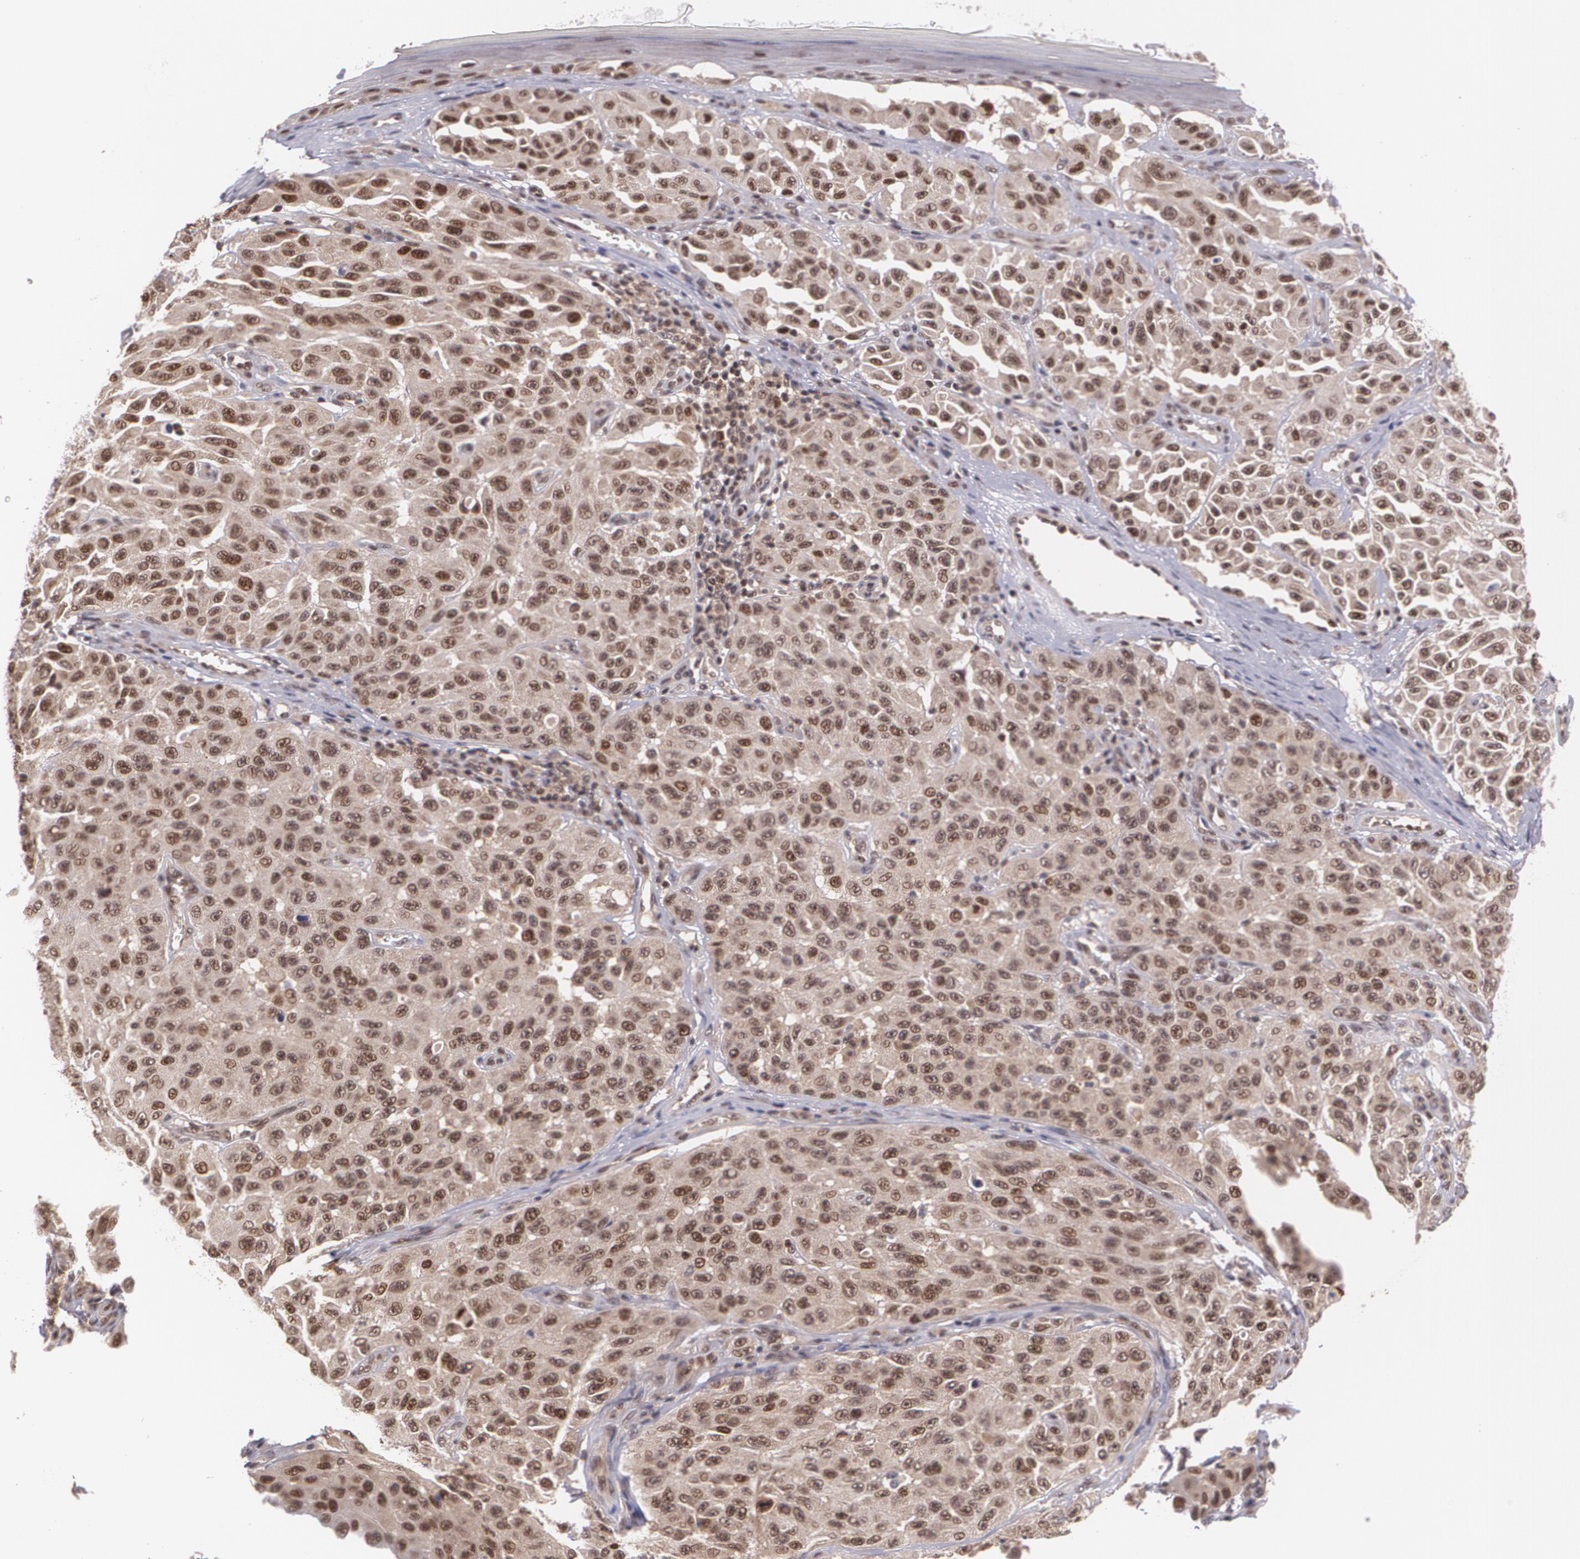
{"staining": {"intensity": "moderate", "quantity": ">75%", "location": "nuclear"}, "tissue": "melanoma", "cell_type": "Tumor cells", "image_type": "cancer", "snomed": [{"axis": "morphology", "description": "Malignant melanoma, NOS"}, {"axis": "topography", "description": "Skin"}], "caption": "Immunohistochemistry (IHC) (DAB (3,3'-diaminobenzidine)) staining of human malignant melanoma demonstrates moderate nuclear protein expression in about >75% of tumor cells.", "gene": "CUL2", "patient": {"sex": "male", "age": 30}}